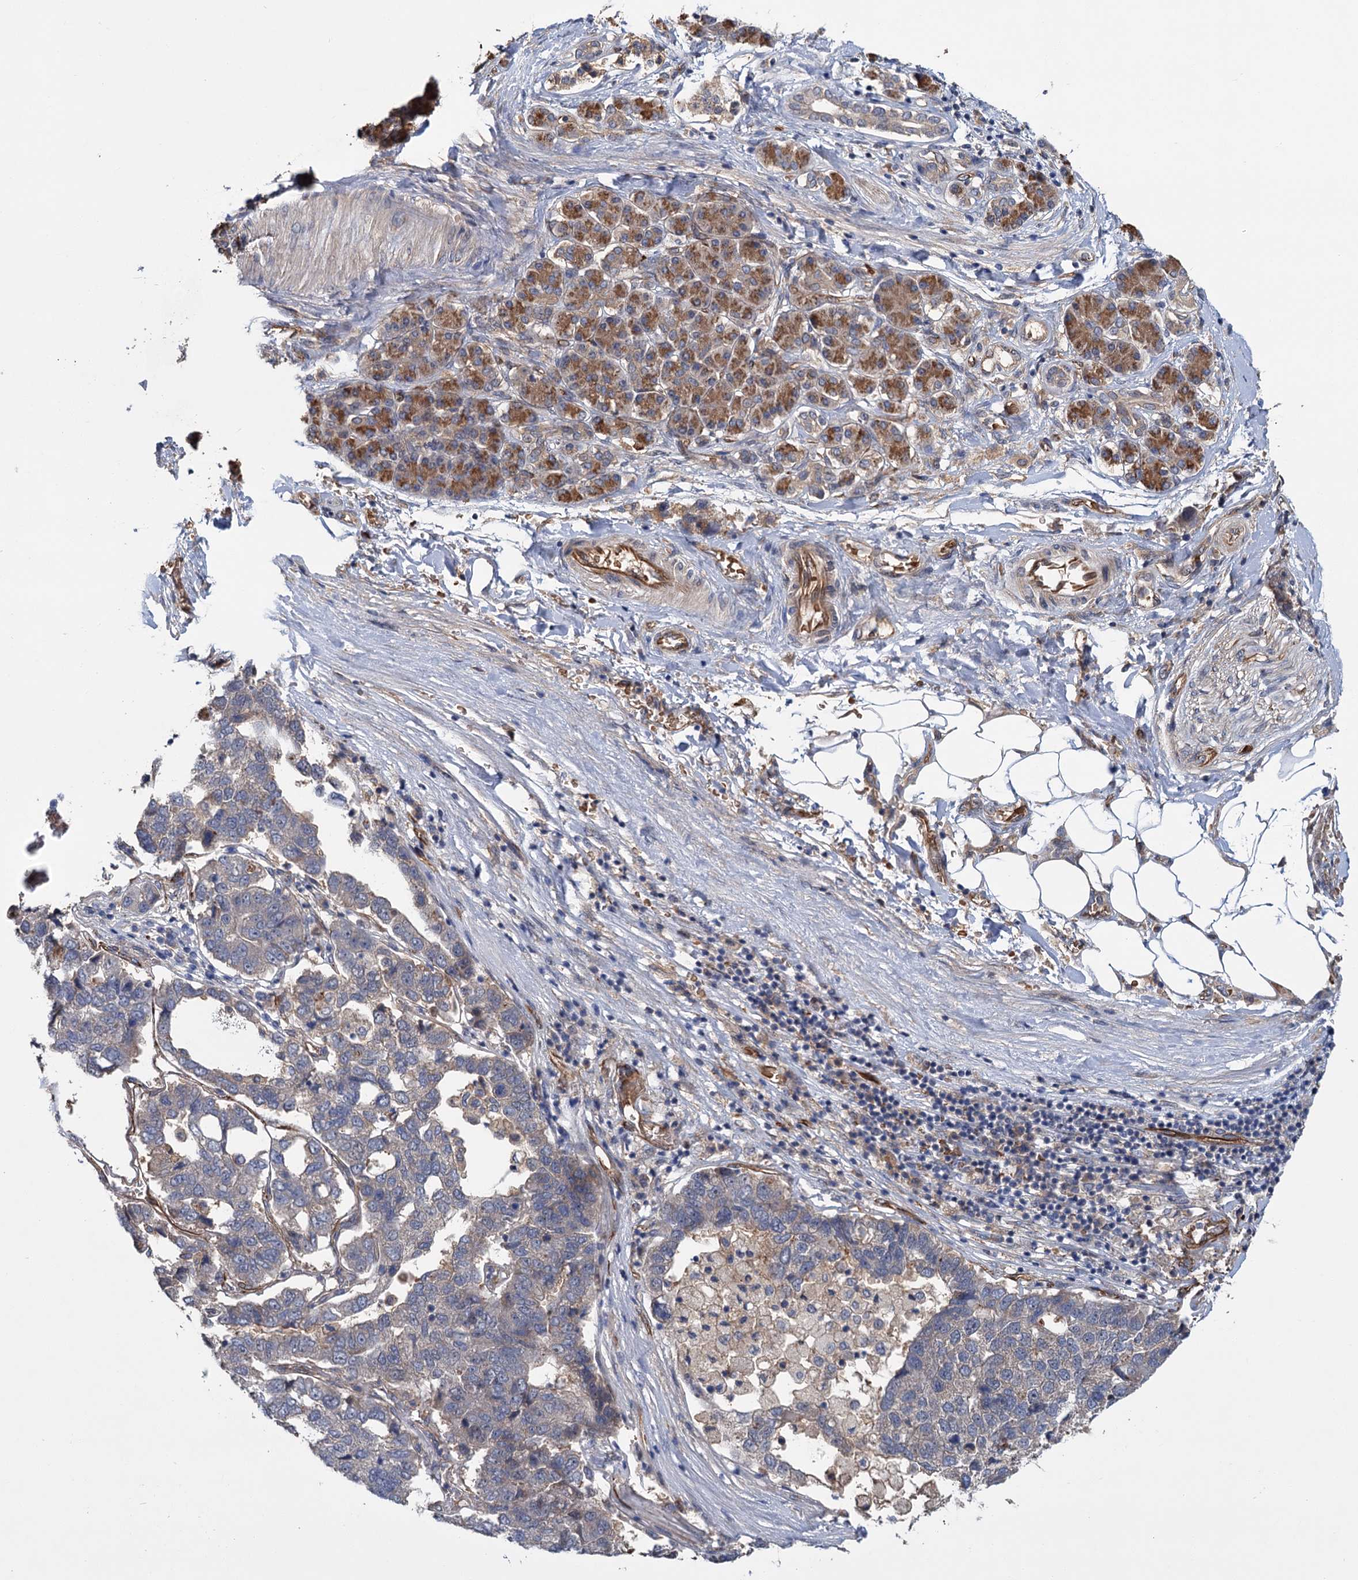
{"staining": {"intensity": "negative", "quantity": "none", "location": "none"}, "tissue": "pancreatic cancer", "cell_type": "Tumor cells", "image_type": "cancer", "snomed": [{"axis": "morphology", "description": "Adenocarcinoma, NOS"}, {"axis": "topography", "description": "Pancreas"}], "caption": "Tumor cells show no significant positivity in pancreatic cancer.", "gene": "PKN2", "patient": {"sex": "female", "age": 61}}